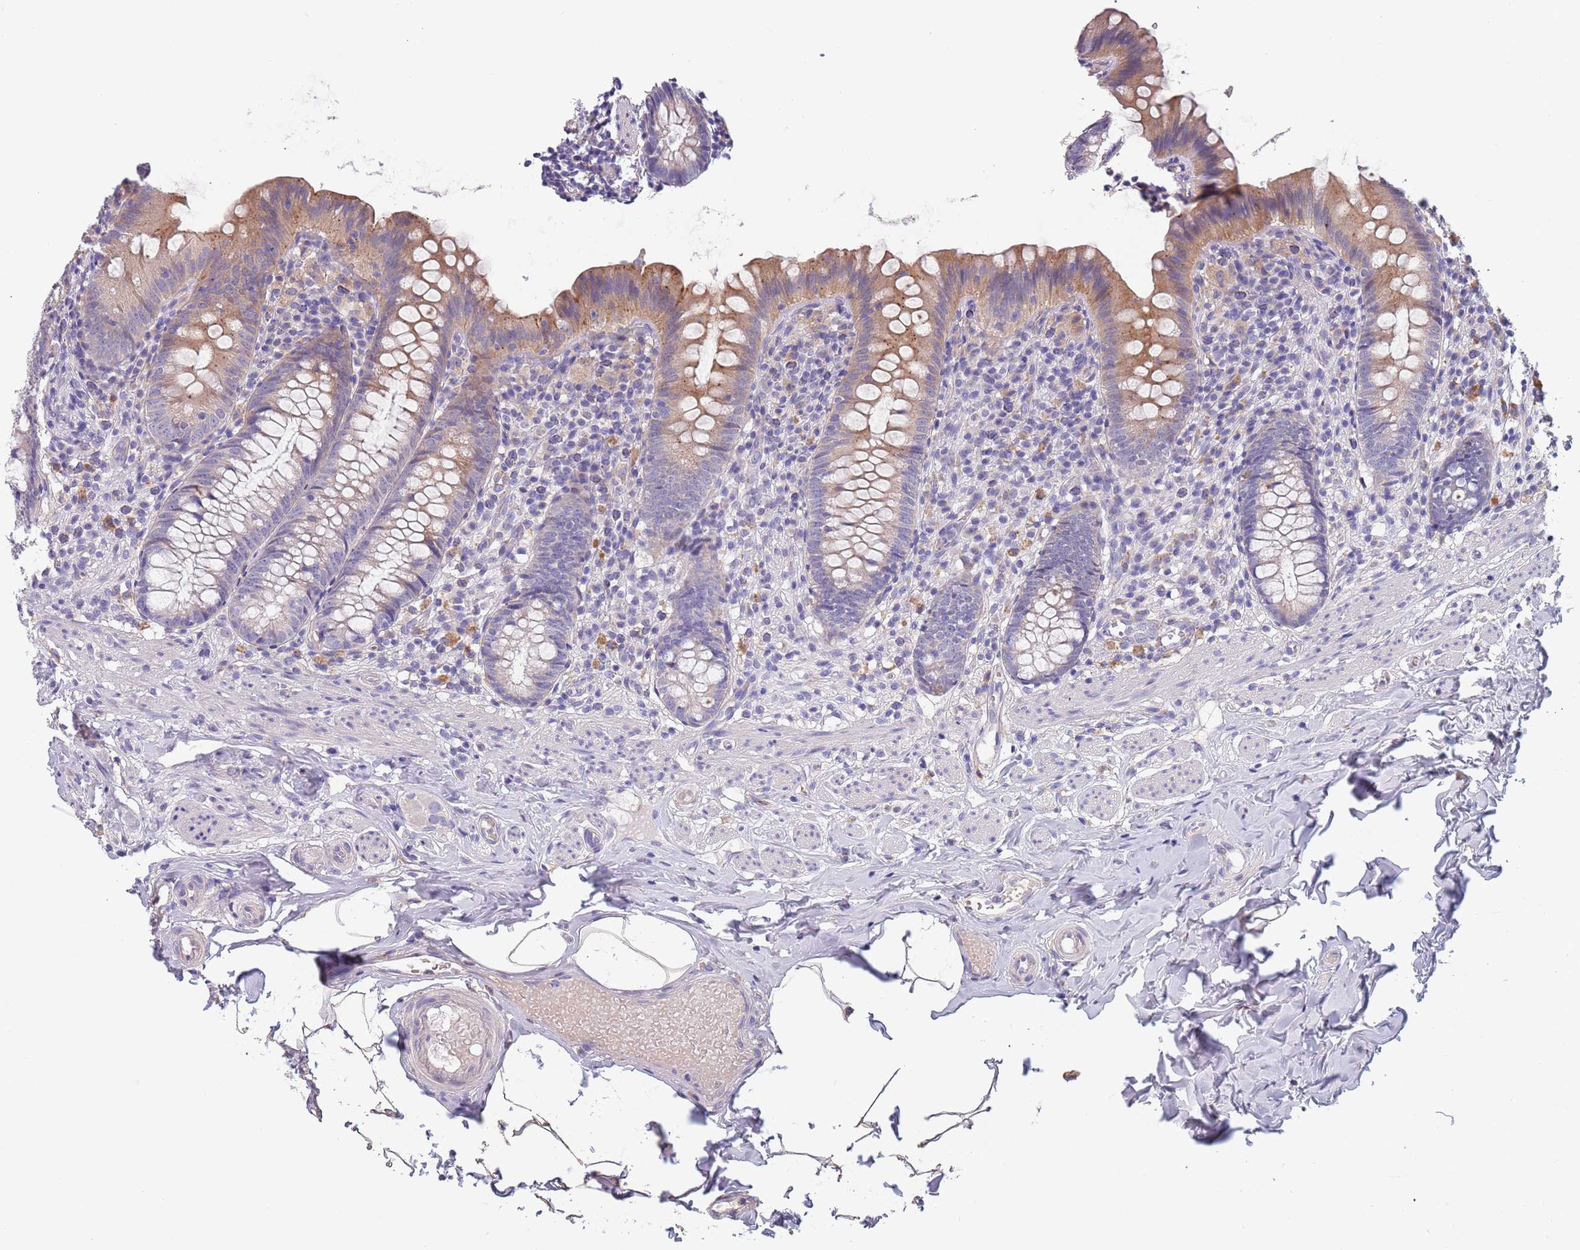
{"staining": {"intensity": "moderate", "quantity": "25%-75%", "location": "cytoplasmic/membranous"}, "tissue": "appendix", "cell_type": "Glandular cells", "image_type": "normal", "snomed": [{"axis": "morphology", "description": "Normal tissue, NOS"}, {"axis": "topography", "description": "Appendix"}], "caption": "The photomicrograph exhibits staining of normal appendix, revealing moderate cytoplasmic/membranous protein expression (brown color) within glandular cells. The protein is shown in brown color, while the nuclei are stained blue.", "gene": "MAN1C1", "patient": {"sex": "male", "age": 55}}